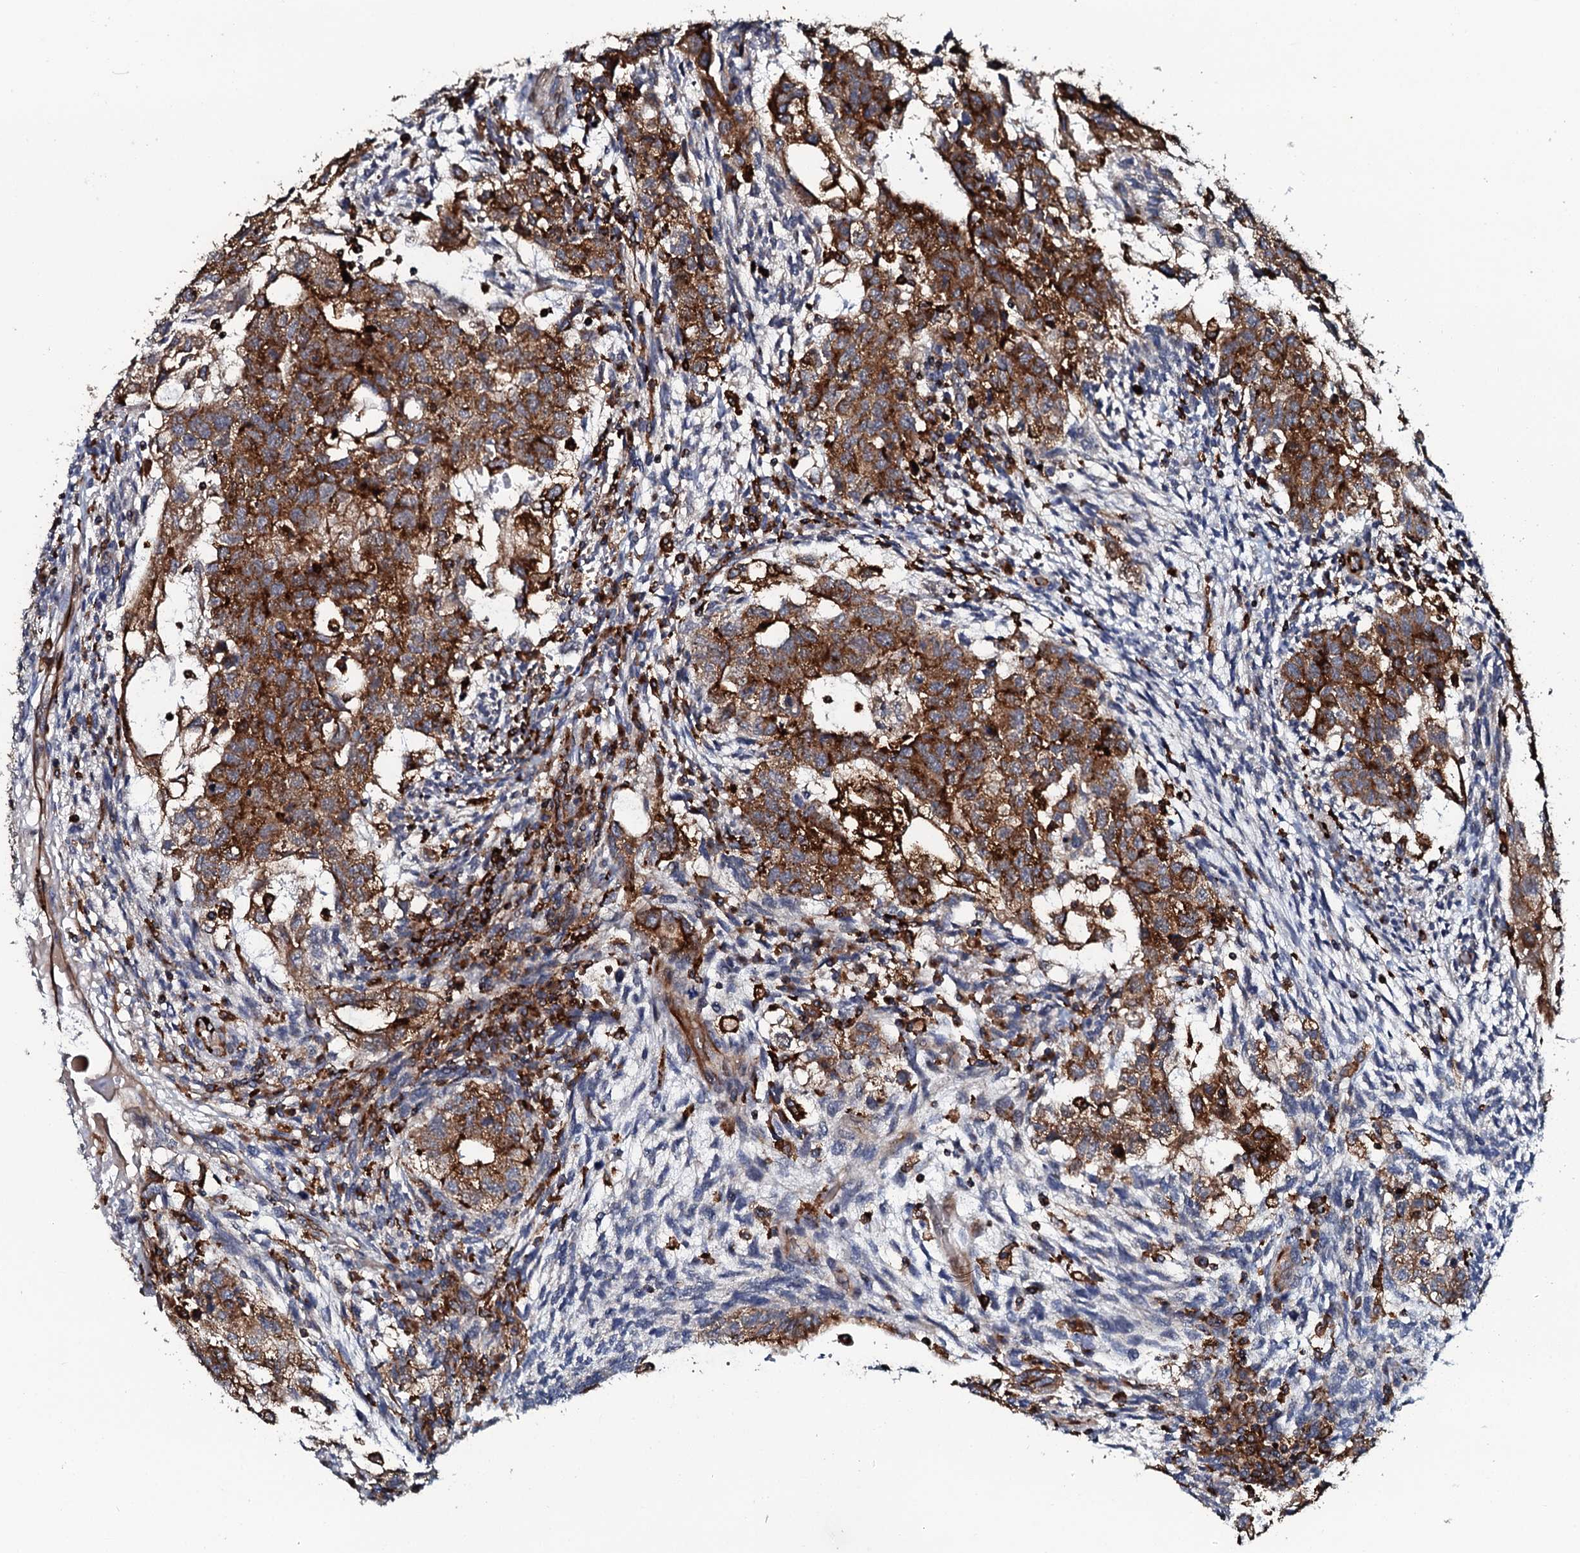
{"staining": {"intensity": "strong", "quantity": ">75%", "location": "cytoplasmic/membranous"}, "tissue": "testis cancer", "cell_type": "Tumor cells", "image_type": "cancer", "snomed": [{"axis": "morphology", "description": "Normal tissue, NOS"}, {"axis": "morphology", "description": "Carcinoma, Embryonal, NOS"}, {"axis": "topography", "description": "Testis"}], "caption": "Protein expression by immunohistochemistry exhibits strong cytoplasmic/membranous positivity in approximately >75% of tumor cells in embryonal carcinoma (testis).", "gene": "VAMP8", "patient": {"sex": "male", "age": 36}}